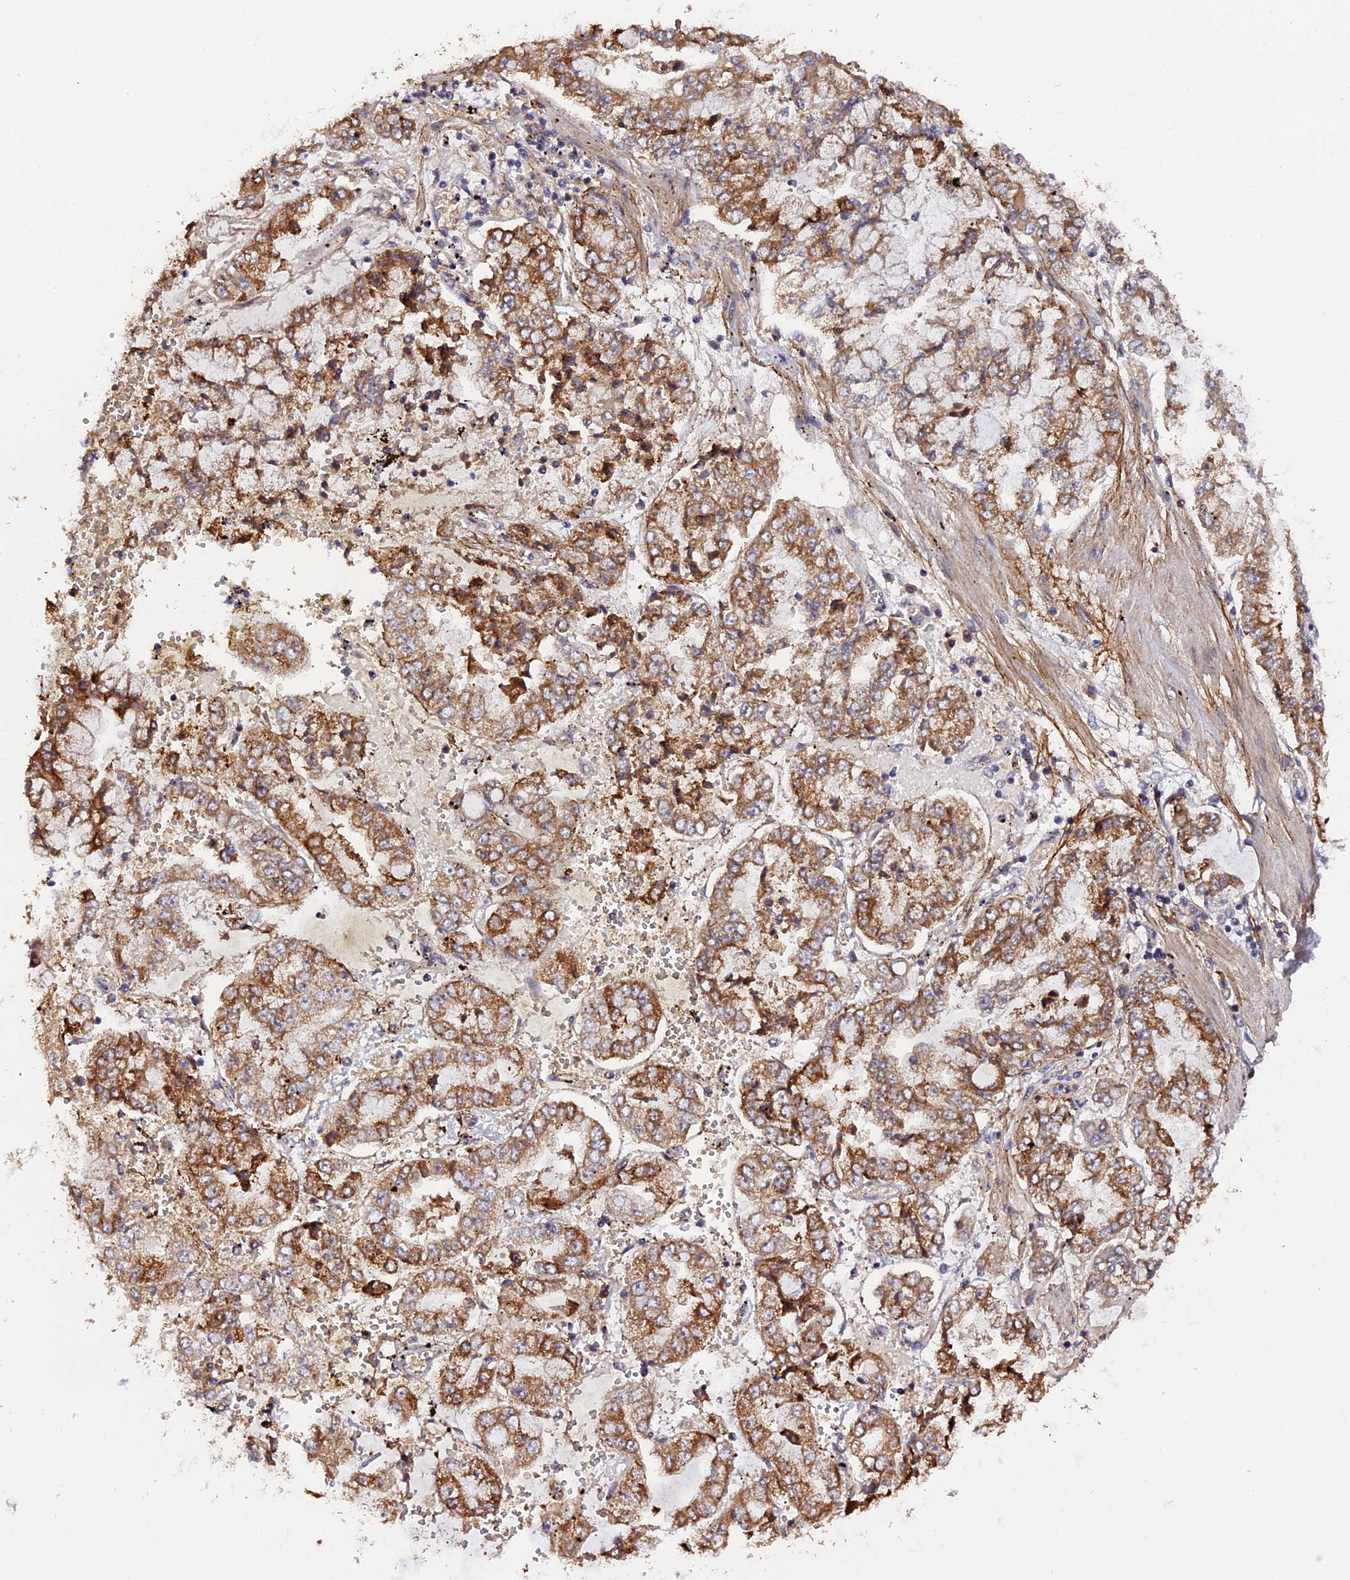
{"staining": {"intensity": "moderate", "quantity": ">75%", "location": "cytoplasmic/membranous"}, "tissue": "stomach cancer", "cell_type": "Tumor cells", "image_type": "cancer", "snomed": [{"axis": "morphology", "description": "Adenocarcinoma, NOS"}, {"axis": "topography", "description": "Stomach"}], "caption": "A high-resolution micrograph shows immunohistochemistry staining of adenocarcinoma (stomach), which exhibits moderate cytoplasmic/membranous positivity in approximately >75% of tumor cells.", "gene": "TRMT1", "patient": {"sex": "male", "age": 76}}